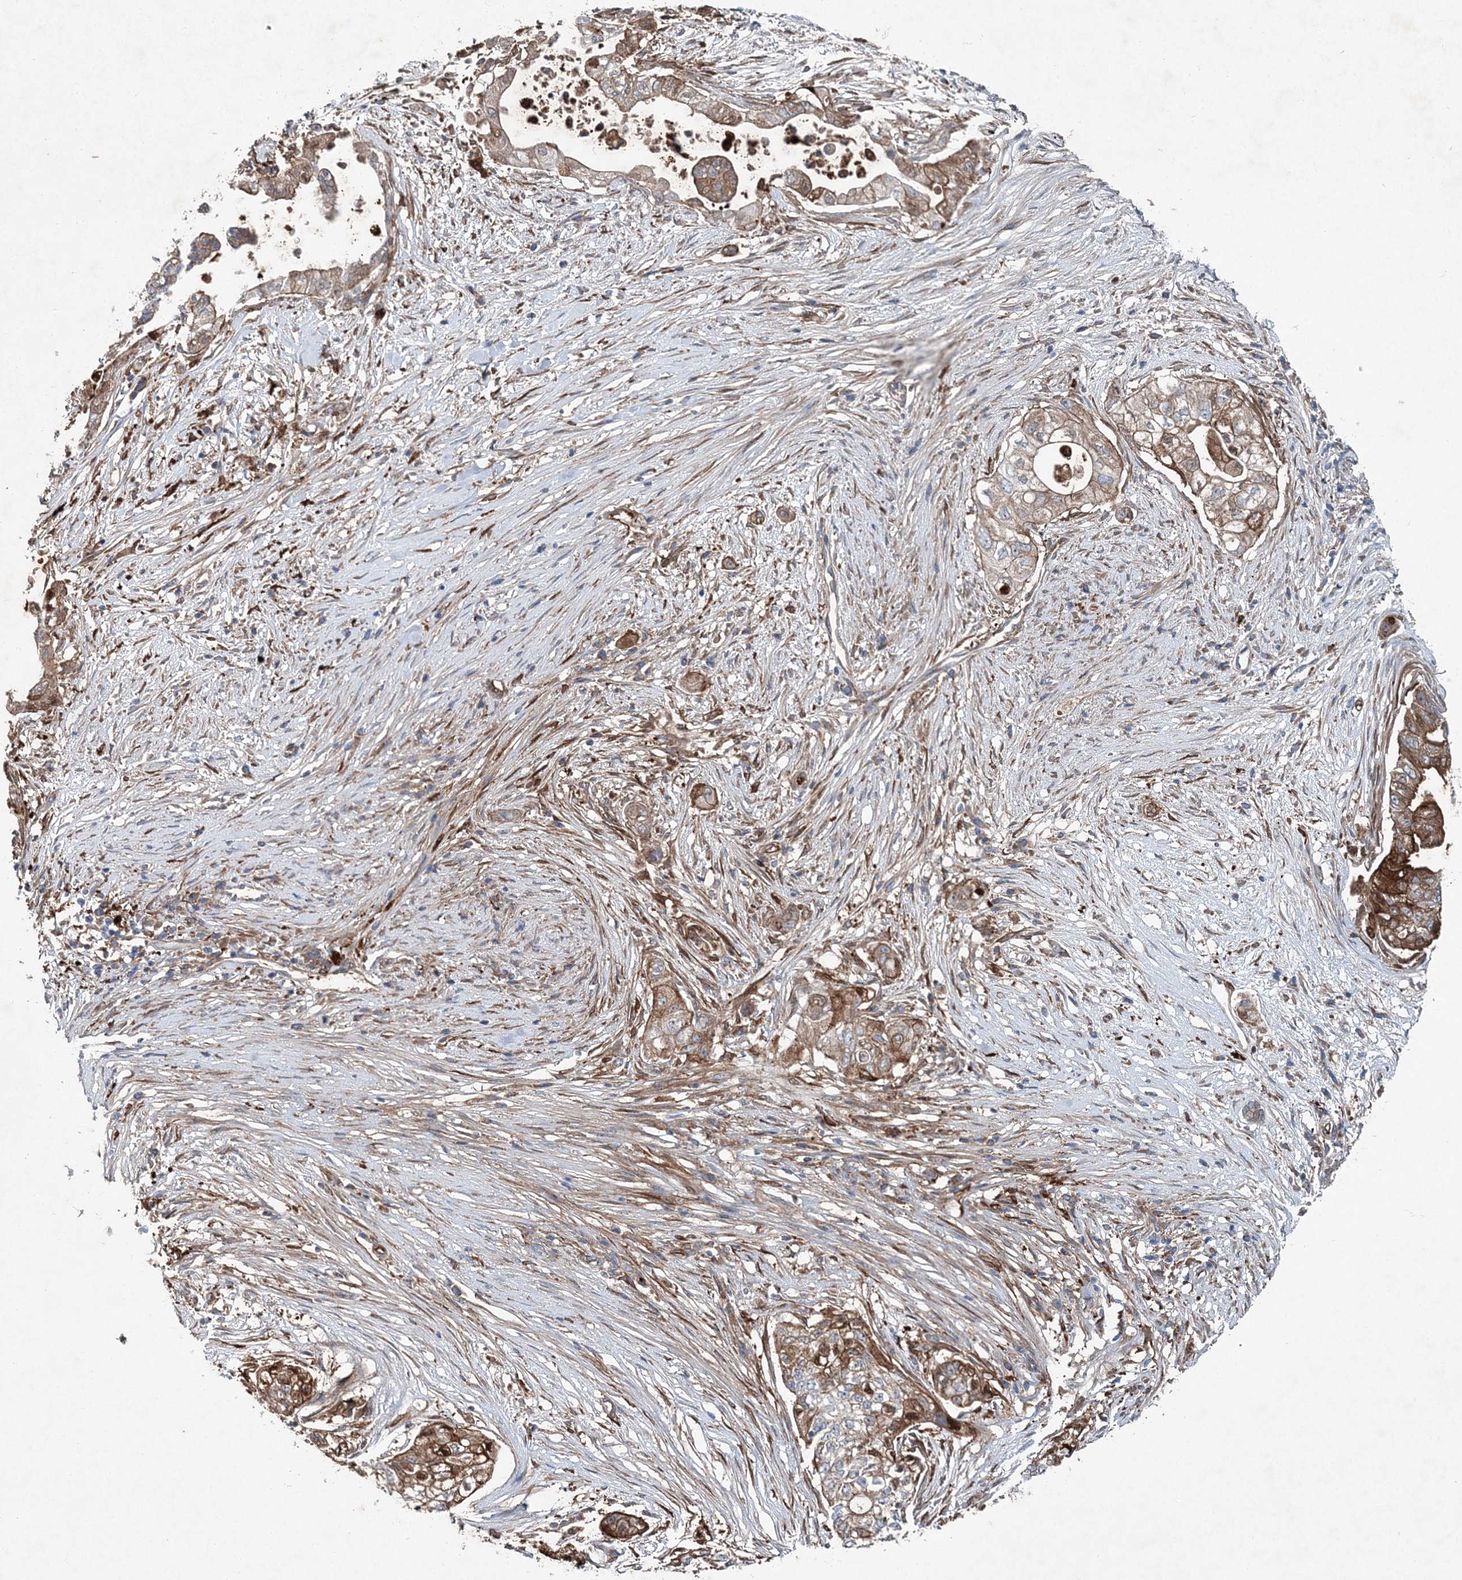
{"staining": {"intensity": "moderate", "quantity": ">75%", "location": "cytoplasmic/membranous"}, "tissue": "pancreatic cancer", "cell_type": "Tumor cells", "image_type": "cancer", "snomed": [{"axis": "morphology", "description": "Adenocarcinoma, NOS"}, {"axis": "topography", "description": "Pancreas"}], "caption": "The micrograph exhibits staining of adenocarcinoma (pancreatic), revealing moderate cytoplasmic/membranous protein staining (brown color) within tumor cells.", "gene": "SPOPL", "patient": {"sex": "male", "age": 72}}